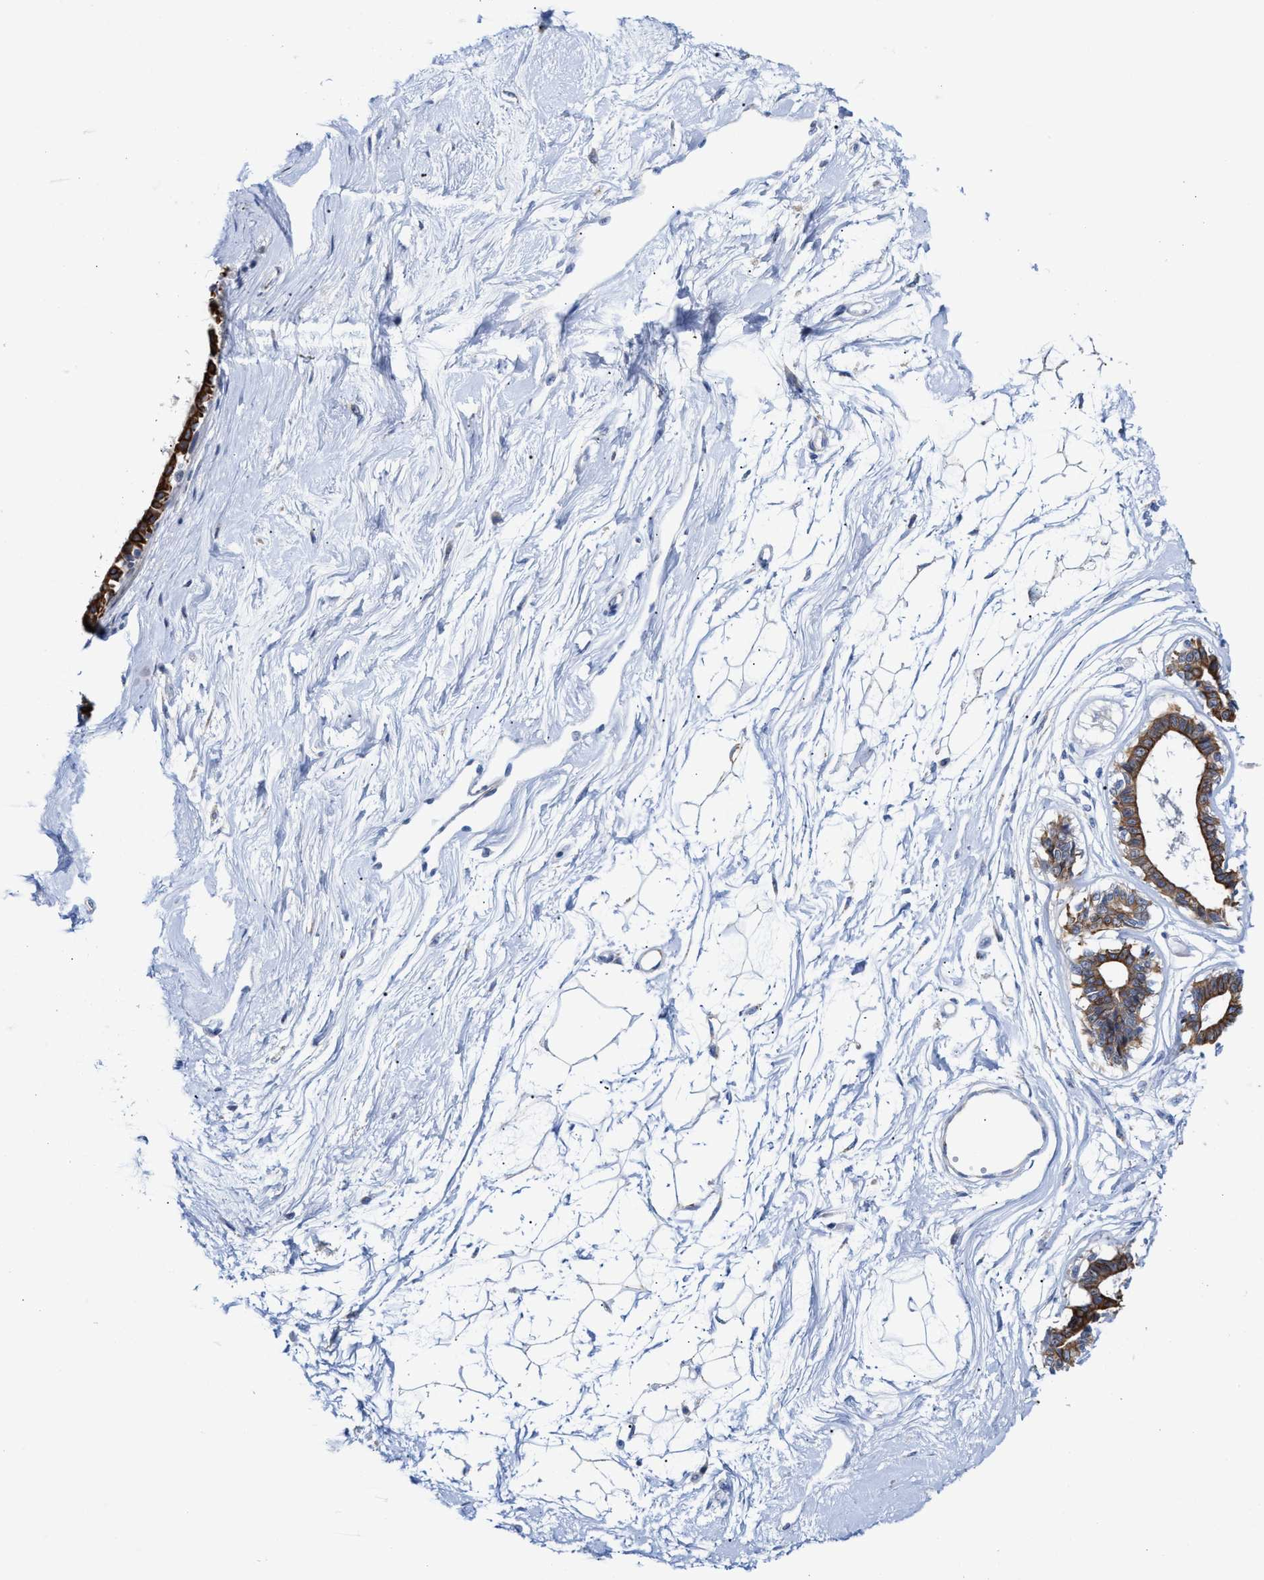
{"staining": {"intensity": "negative", "quantity": "none", "location": "none"}, "tissue": "breast", "cell_type": "Adipocytes", "image_type": "normal", "snomed": [{"axis": "morphology", "description": "Normal tissue, NOS"}, {"axis": "topography", "description": "Breast"}], "caption": "This micrograph is of unremarkable breast stained with IHC to label a protein in brown with the nuclei are counter-stained blue. There is no expression in adipocytes.", "gene": "JAG1", "patient": {"sex": "female", "age": 45}}